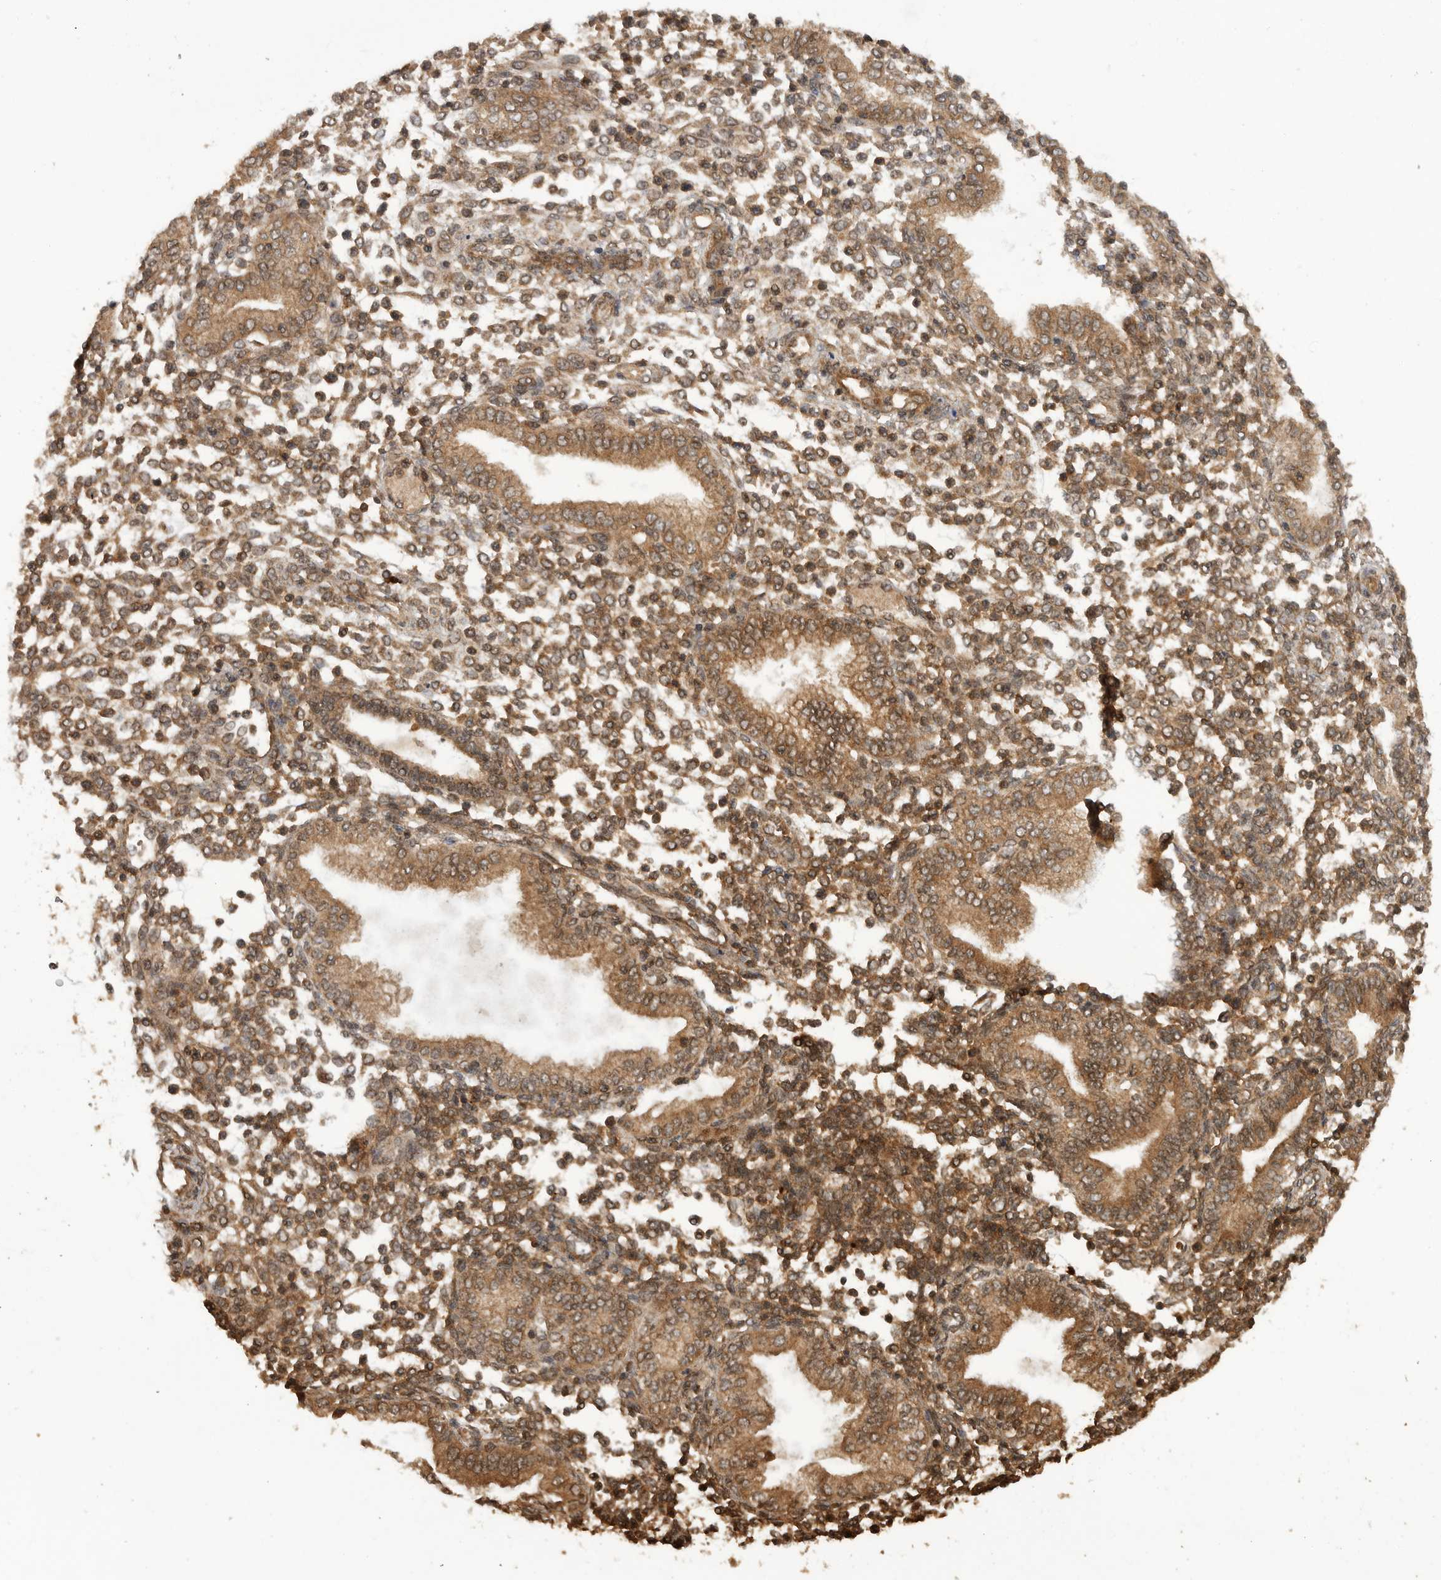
{"staining": {"intensity": "moderate", "quantity": ">75%", "location": "cytoplasmic/membranous"}, "tissue": "endometrium", "cell_type": "Cells in endometrial stroma", "image_type": "normal", "snomed": [{"axis": "morphology", "description": "Normal tissue, NOS"}, {"axis": "topography", "description": "Endometrium"}], "caption": "A micrograph showing moderate cytoplasmic/membranous staining in approximately >75% of cells in endometrial stroma in normal endometrium, as visualized by brown immunohistochemical staining.", "gene": "PRDX4", "patient": {"sex": "female", "age": 53}}